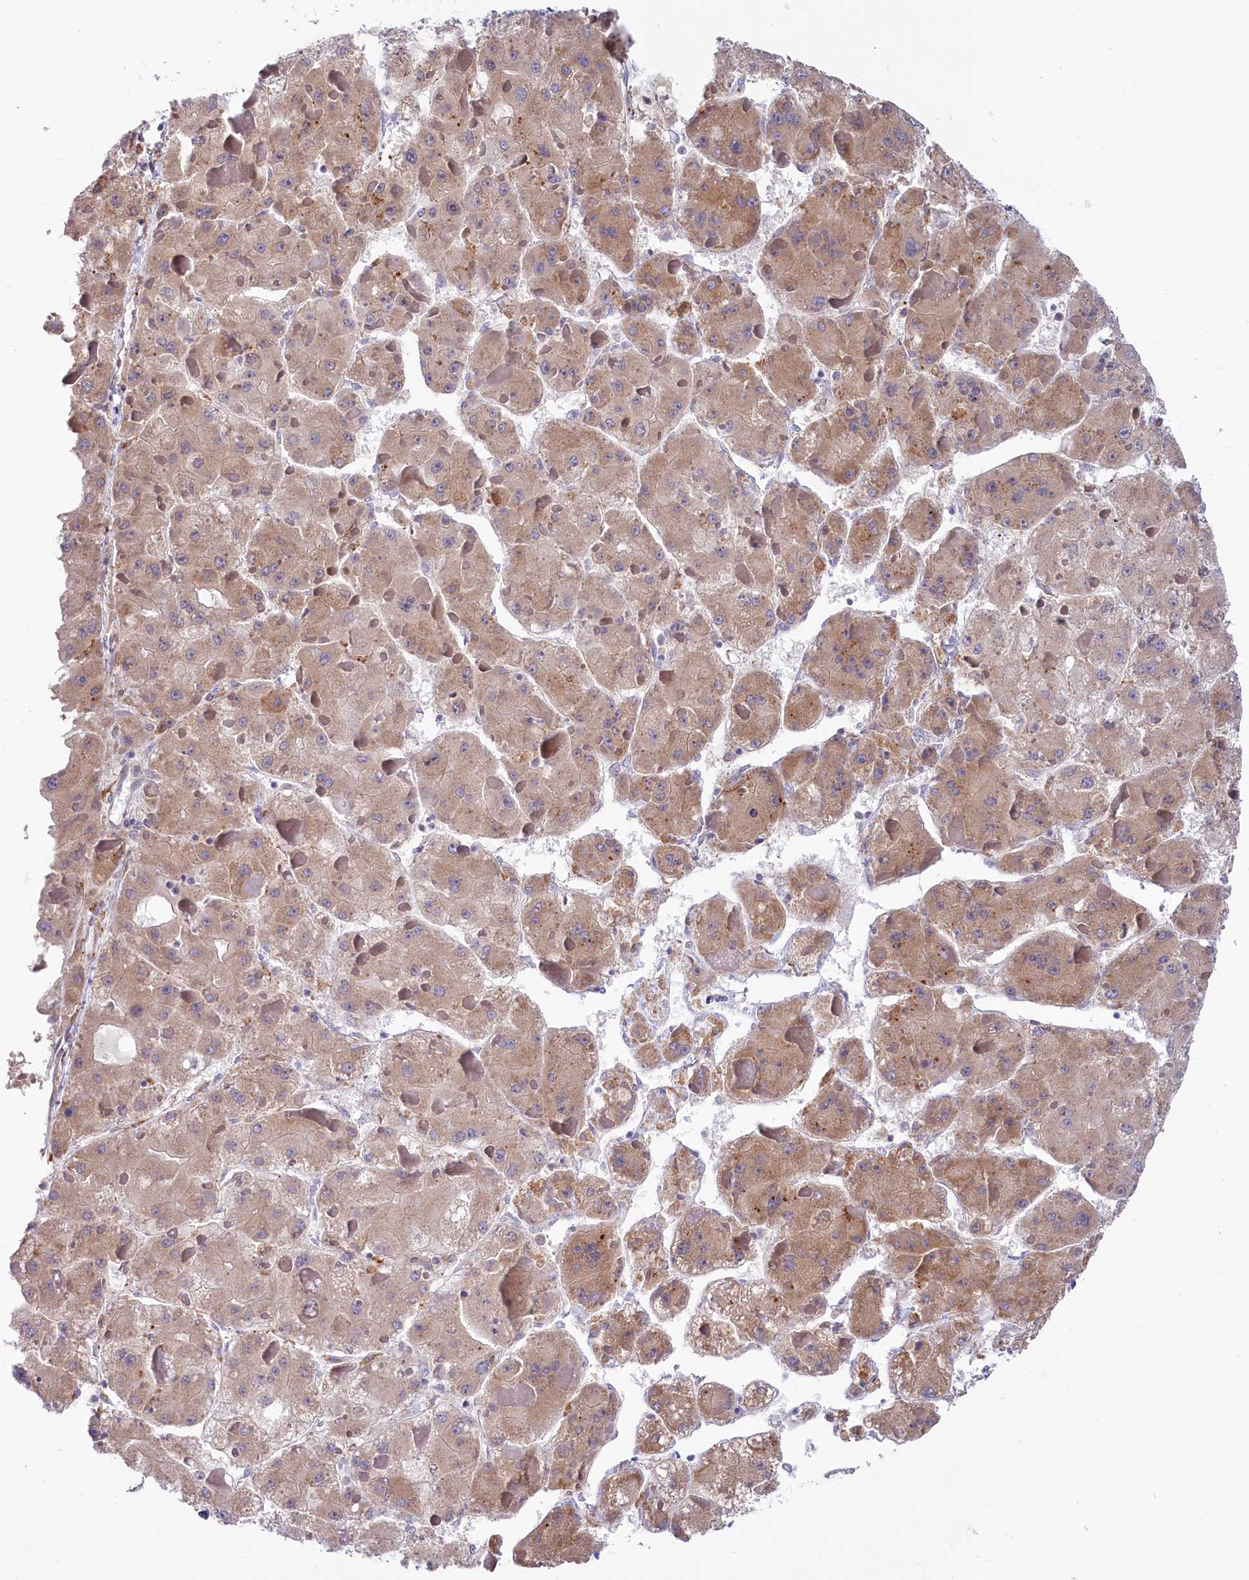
{"staining": {"intensity": "moderate", "quantity": ">75%", "location": "cytoplasmic/membranous"}, "tissue": "liver cancer", "cell_type": "Tumor cells", "image_type": "cancer", "snomed": [{"axis": "morphology", "description": "Carcinoma, Hepatocellular, NOS"}, {"axis": "topography", "description": "Liver"}], "caption": "IHC (DAB (3,3'-diaminobenzidine)) staining of human liver hepatocellular carcinoma shows moderate cytoplasmic/membranous protein positivity in about >75% of tumor cells.", "gene": "CHID1", "patient": {"sex": "female", "age": 73}}